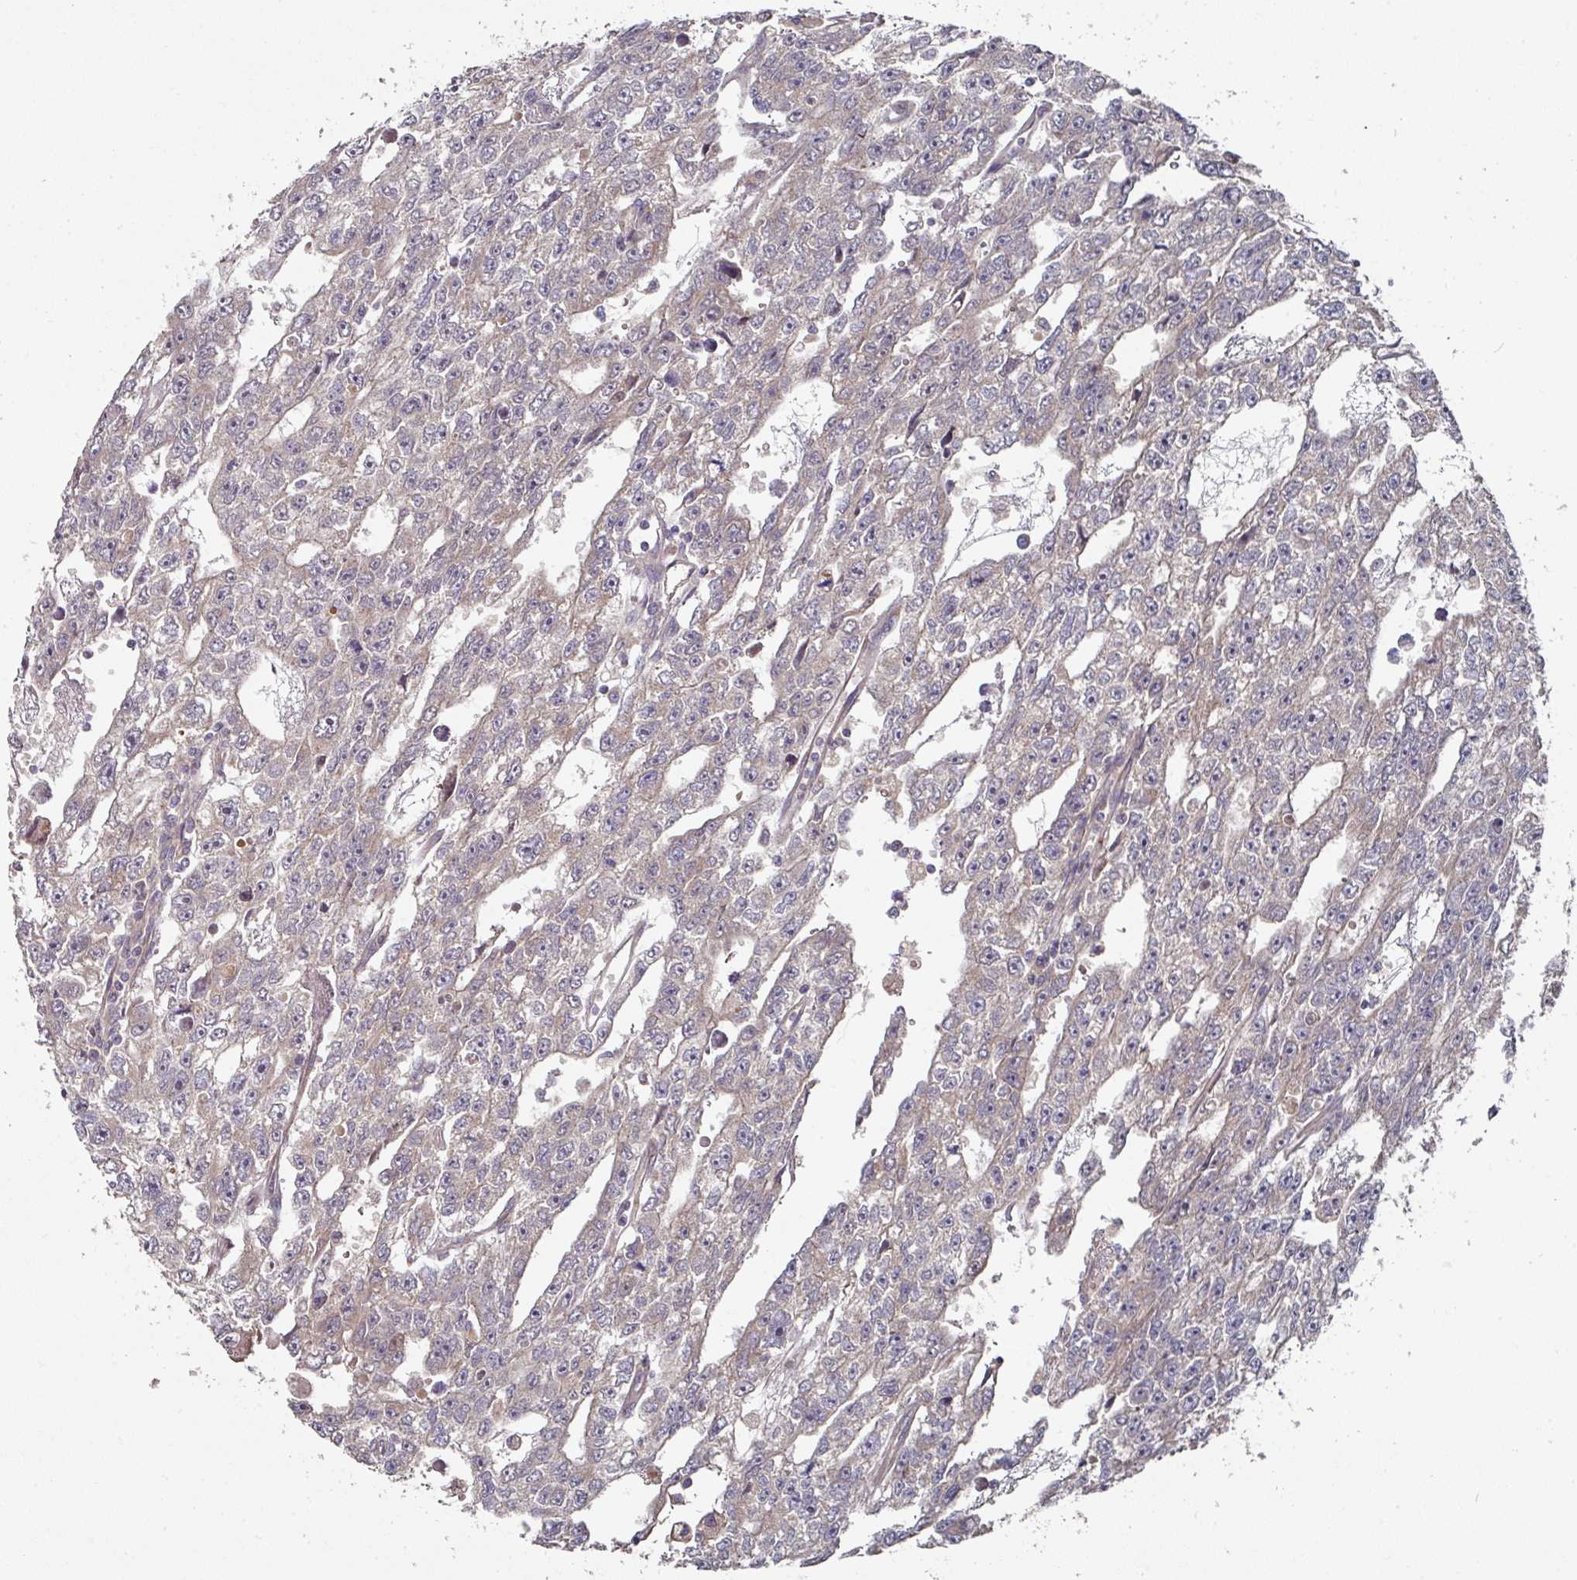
{"staining": {"intensity": "negative", "quantity": "none", "location": "none"}, "tissue": "testis cancer", "cell_type": "Tumor cells", "image_type": "cancer", "snomed": [{"axis": "morphology", "description": "Carcinoma, Embryonal, NOS"}, {"axis": "topography", "description": "Testis"}], "caption": "Image shows no protein staining in tumor cells of embryonal carcinoma (testis) tissue.", "gene": "DNAJC7", "patient": {"sex": "male", "age": 20}}